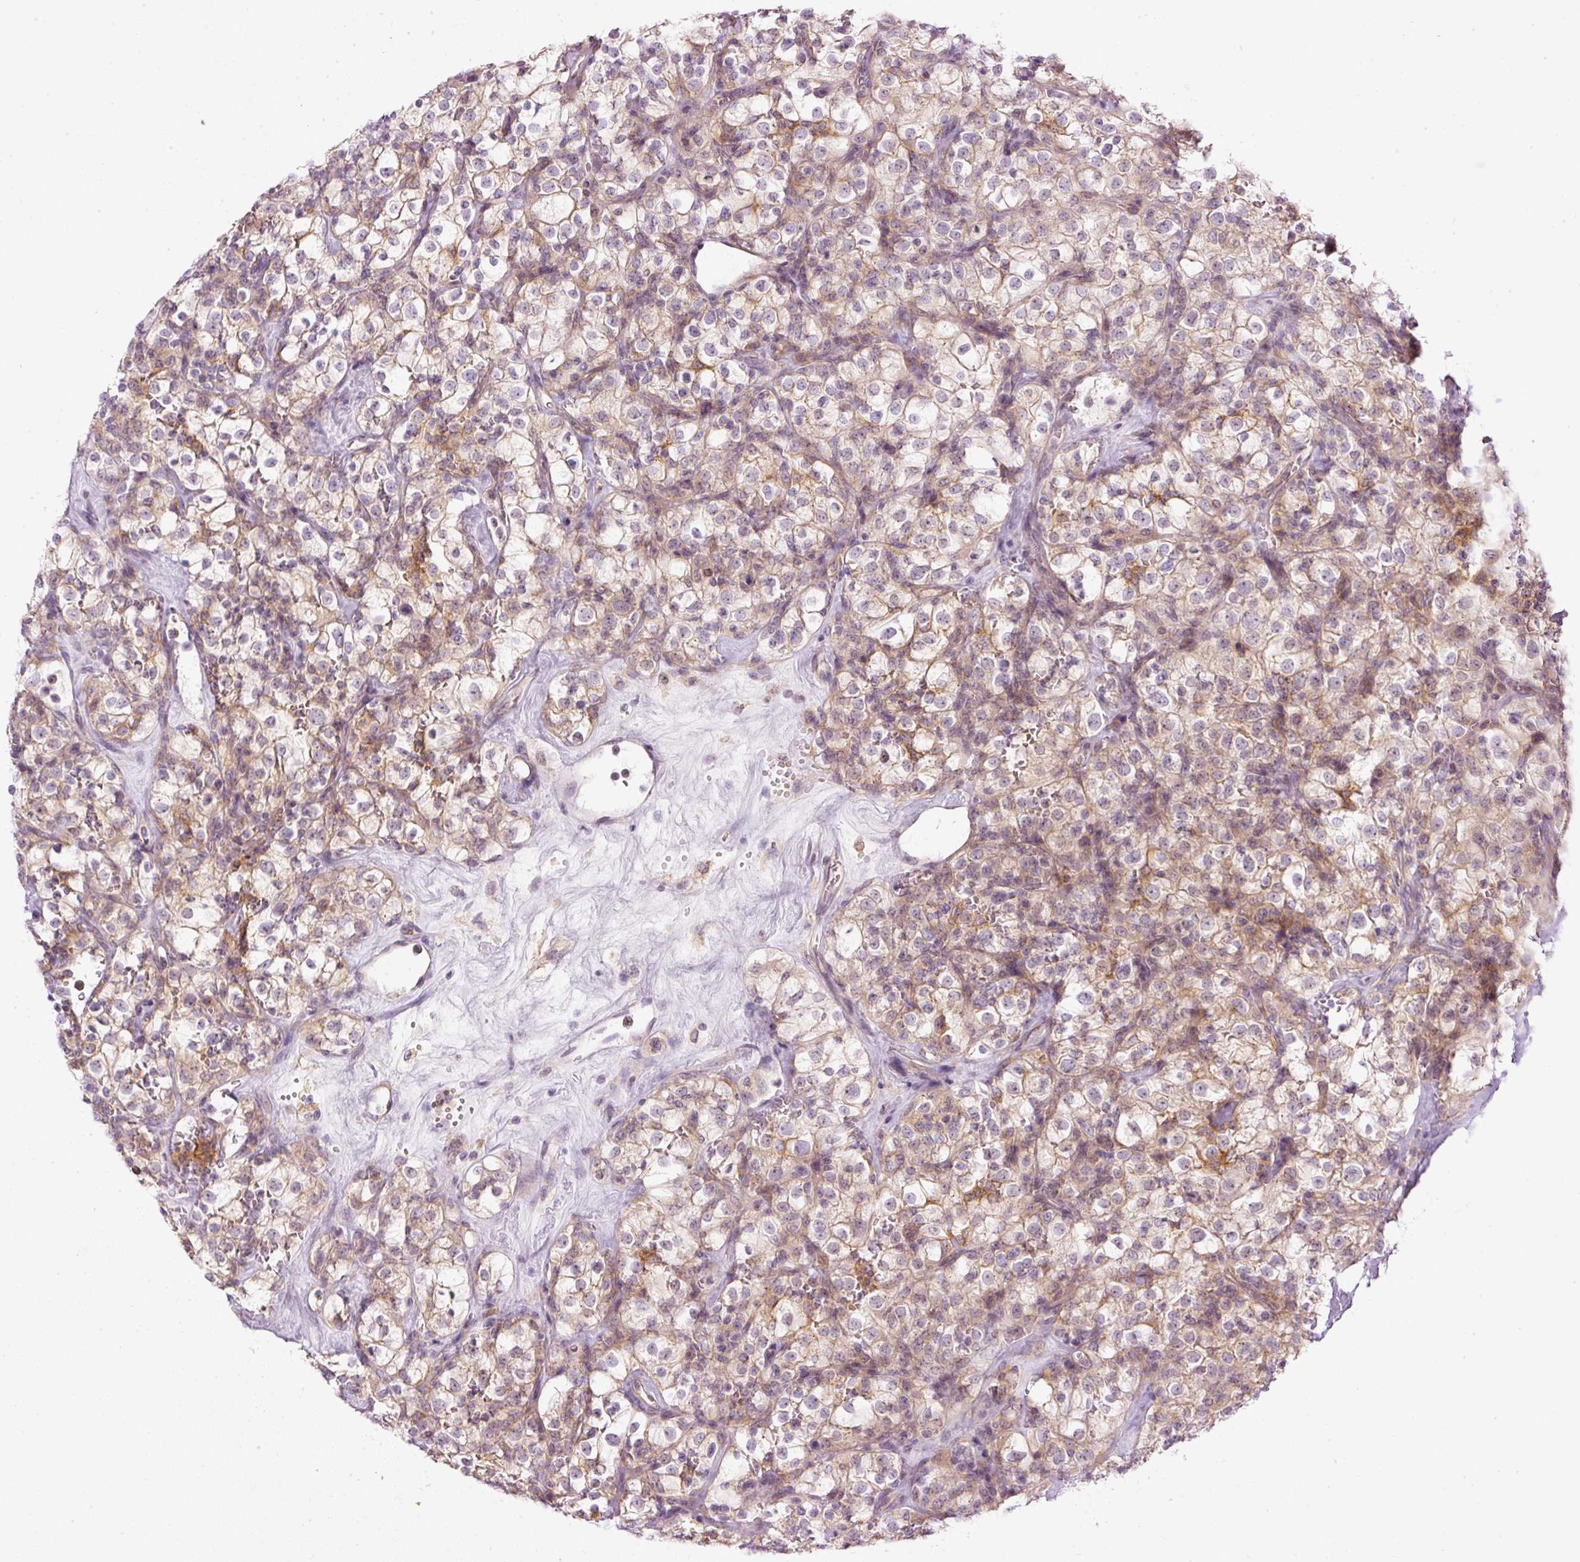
{"staining": {"intensity": "moderate", "quantity": "25%-75%", "location": "cytoplasmic/membranous"}, "tissue": "renal cancer", "cell_type": "Tumor cells", "image_type": "cancer", "snomed": [{"axis": "morphology", "description": "Adenocarcinoma, NOS"}, {"axis": "topography", "description": "Kidney"}], "caption": "DAB immunohistochemical staining of human adenocarcinoma (renal) exhibits moderate cytoplasmic/membranous protein staining in about 25%-75% of tumor cells.", "gene": "MZT2B", "patient": {"sex": "female", "age": 74}}